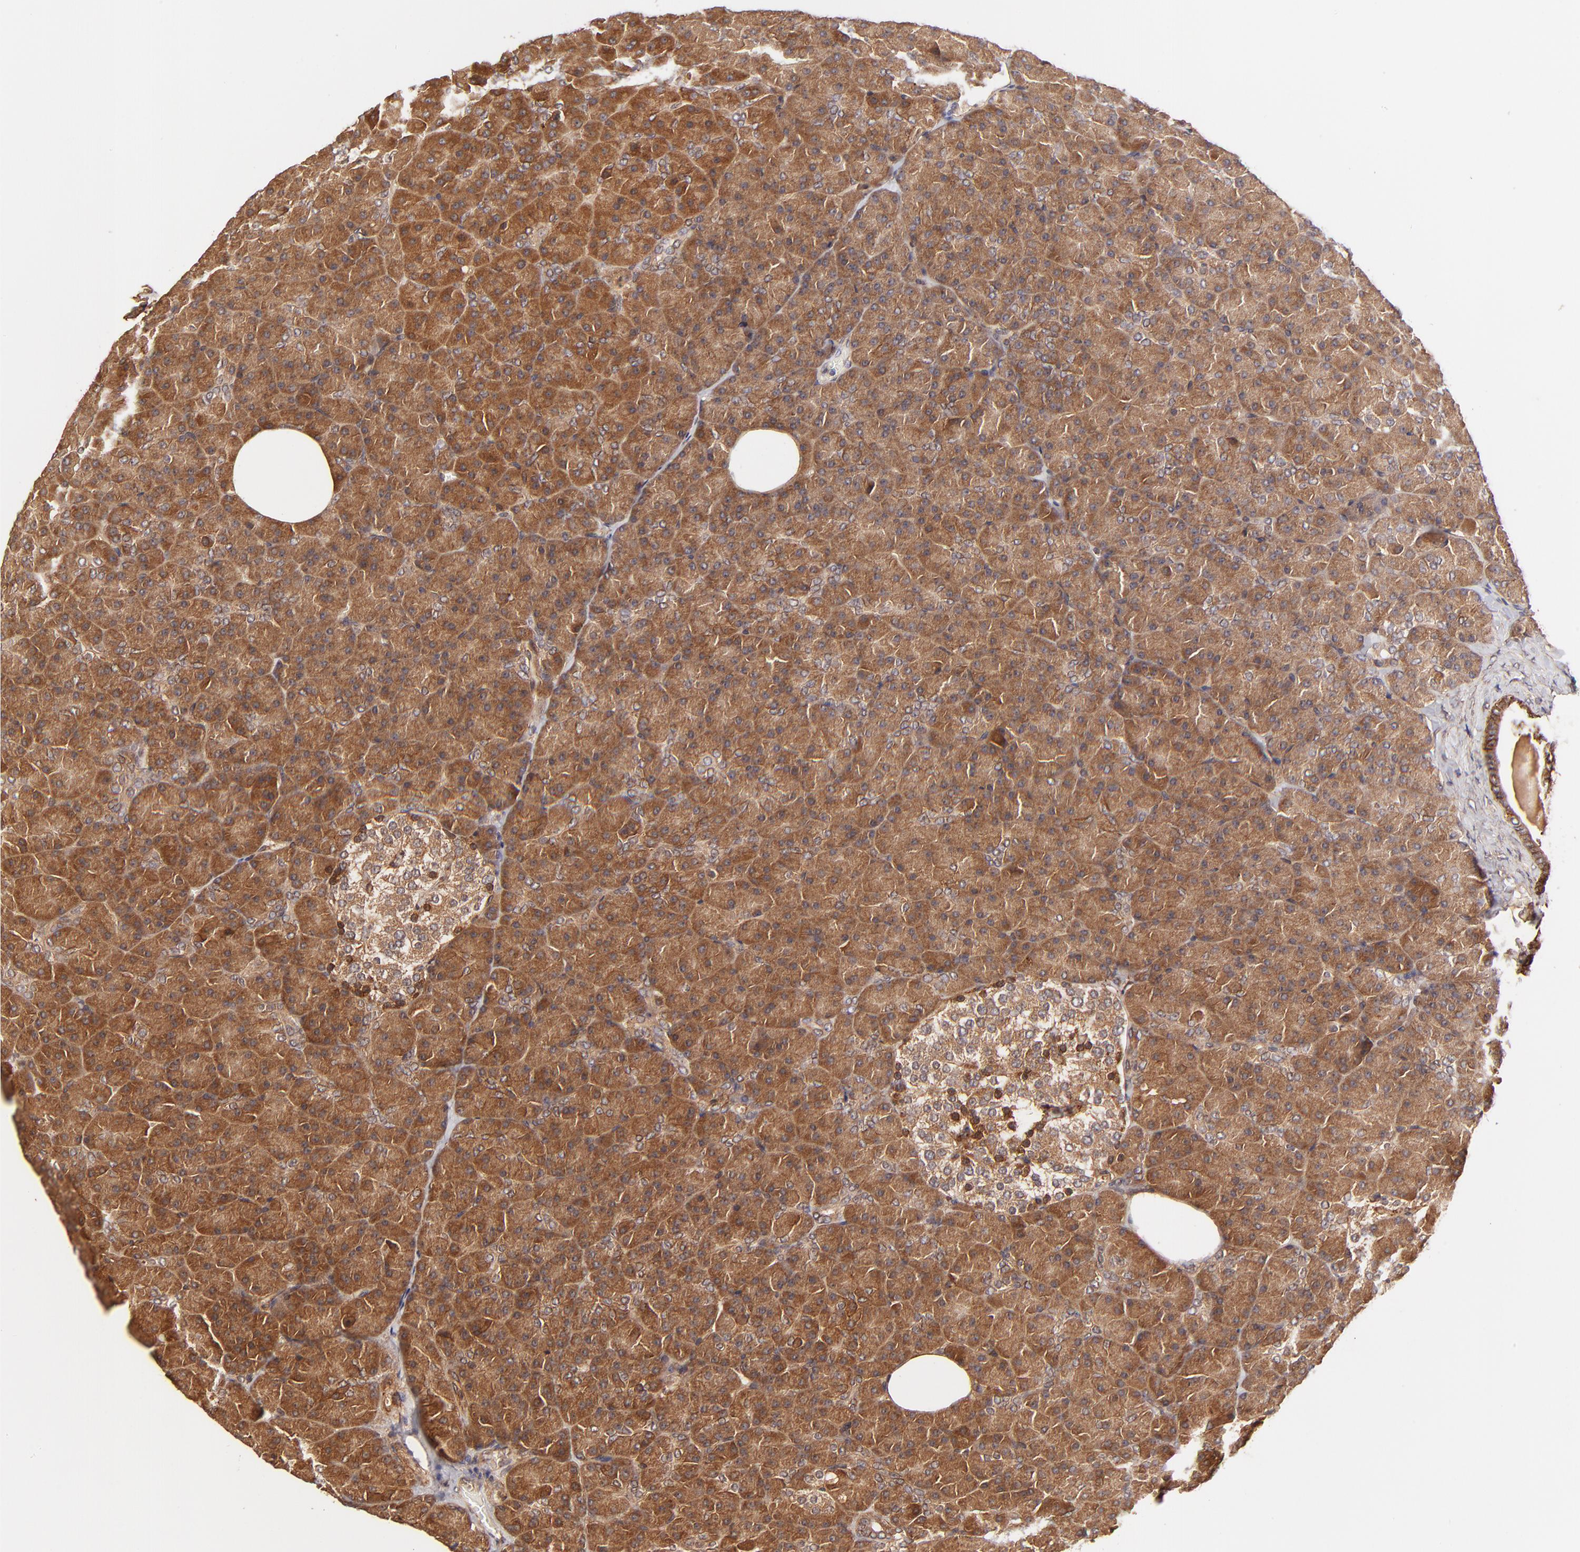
{"staining": {"intensity": "strong", "quantity": ">75%", "location": "cytoplasmic/membranous"}, "tissue": "pancreas", "cell_type": "Exocrine glandular cells", "image_type": "normal", "snomed": [{"axis": "morphology", "description": "Normal tissue, NOS"}, {"axis": "topography", "description": "Pancreas"}], "caption": "DAB (3,3'-diaminobenzidine) immunohistochemical staining of normal human pancreas displays strong cytoplasmic/membranous protein positivity in approximately >75% of exocrine glandular cells. The staining is performed using DAB (3,3'-diaminobenzidine) brown chromogen to label protein expression. The nuclei are counter-stained blue using hematoxylin.", "gene": "ITGB1", "patient": {"sex": "female", "age": 35}}